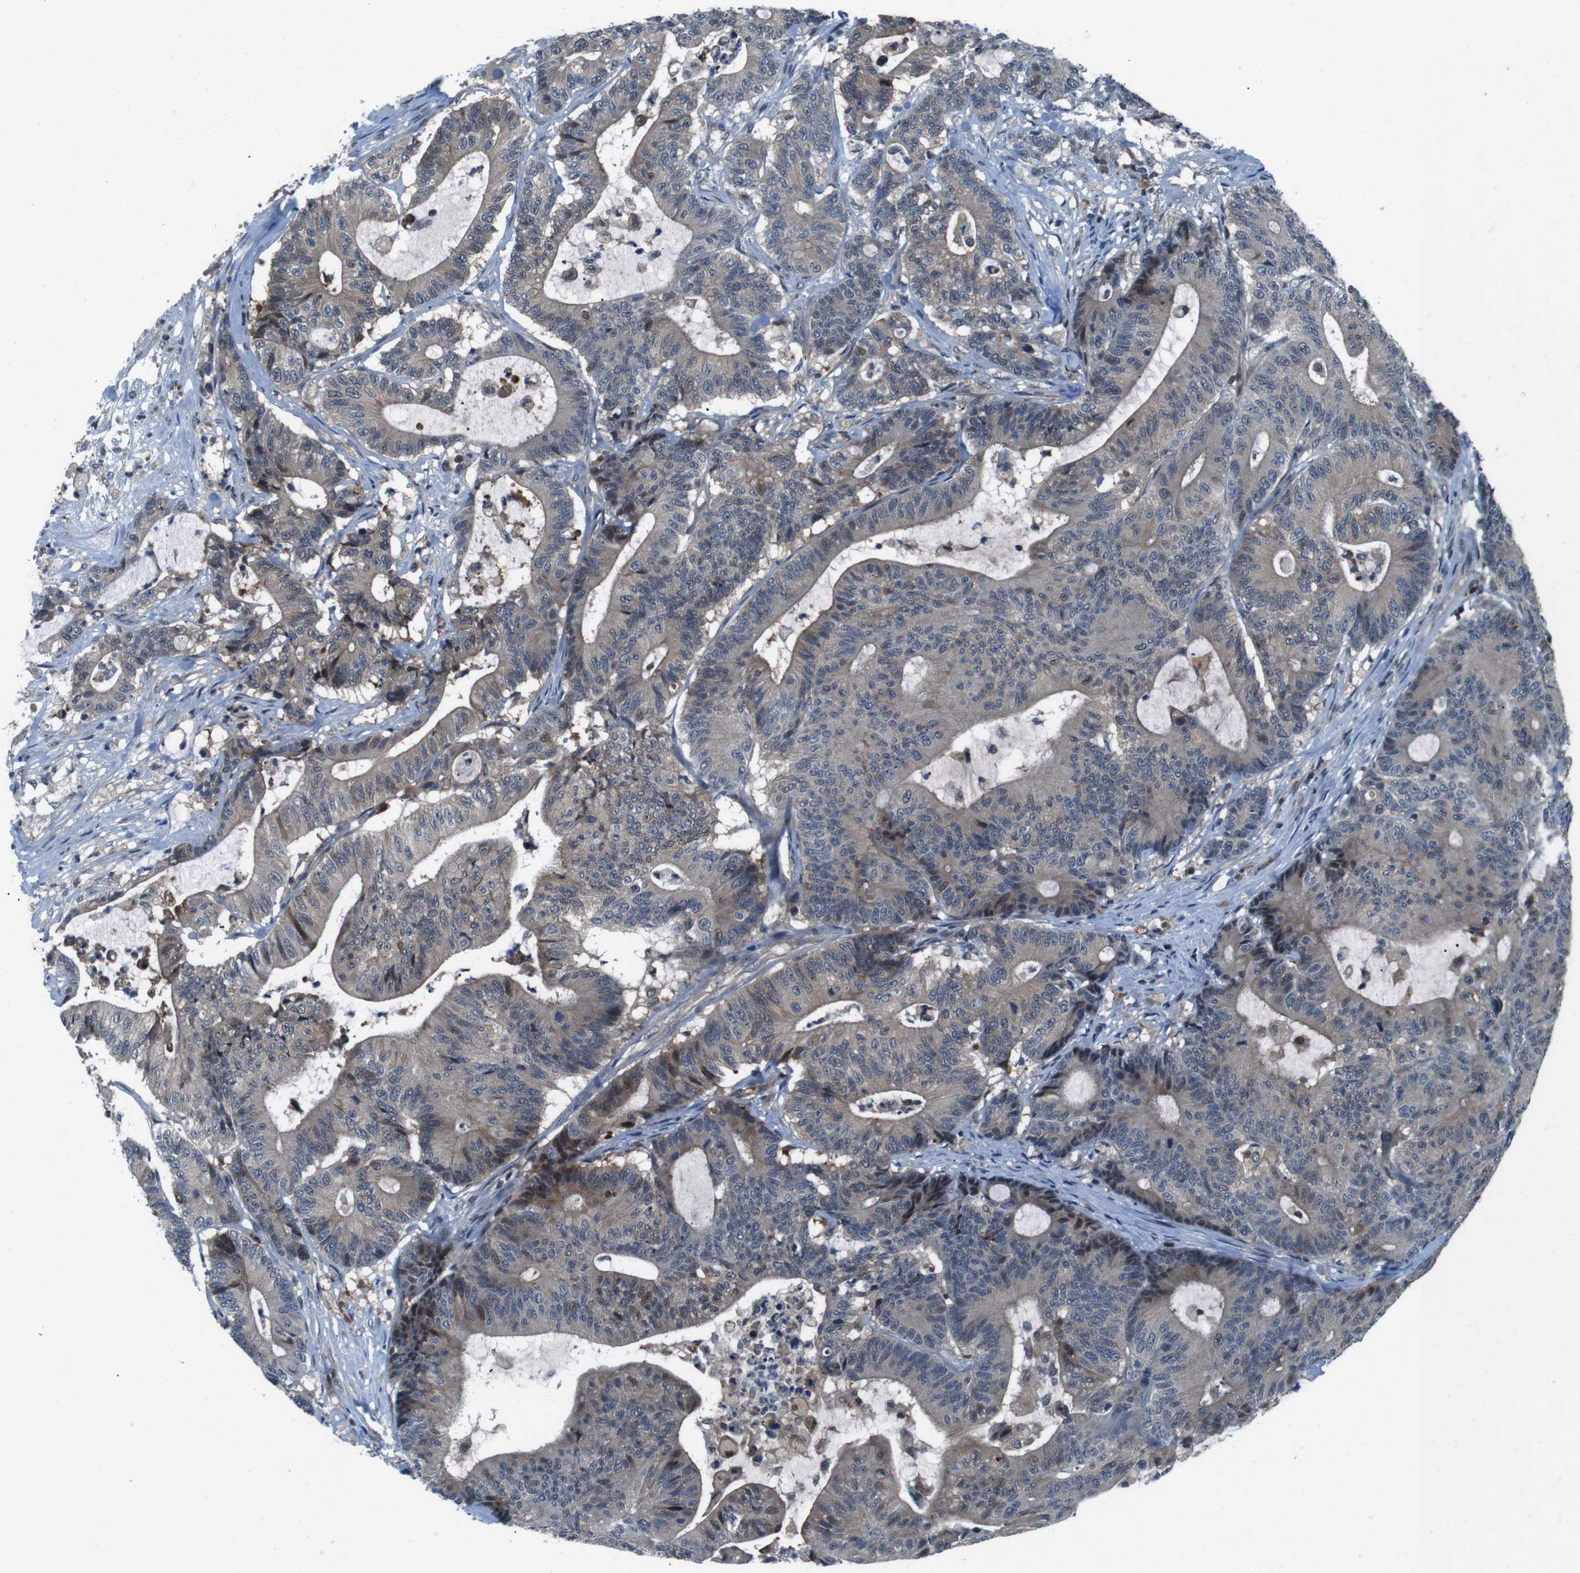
{"staining": {"intensity": "weak", "quantity": ">75%", "location": "cytoplasmic/membranous"}, "tissue": "colorectal cancer", "cell_type": "Tumor cells", "image_type": "cancer", "snomed": [{"axis": "morphology", "description": "Adenocarcinoma, NOS"}, {"axis": "topography", "description": "Colon"}], "caption": "Immunohistochemistry staining of adenocarcinoma (colorectal), which displays low levels of weak cytoplasmic/membranous staining in approximately >75% of tumor cells indicating weak cytoplasmic/membranous protein staining. The staining was performed using DAB (brown) for protein detection and nuclei were counterstained in hematoxylin (blue).", "gene": "LRP5", "patient": {"sex": "female", "age": 84}}